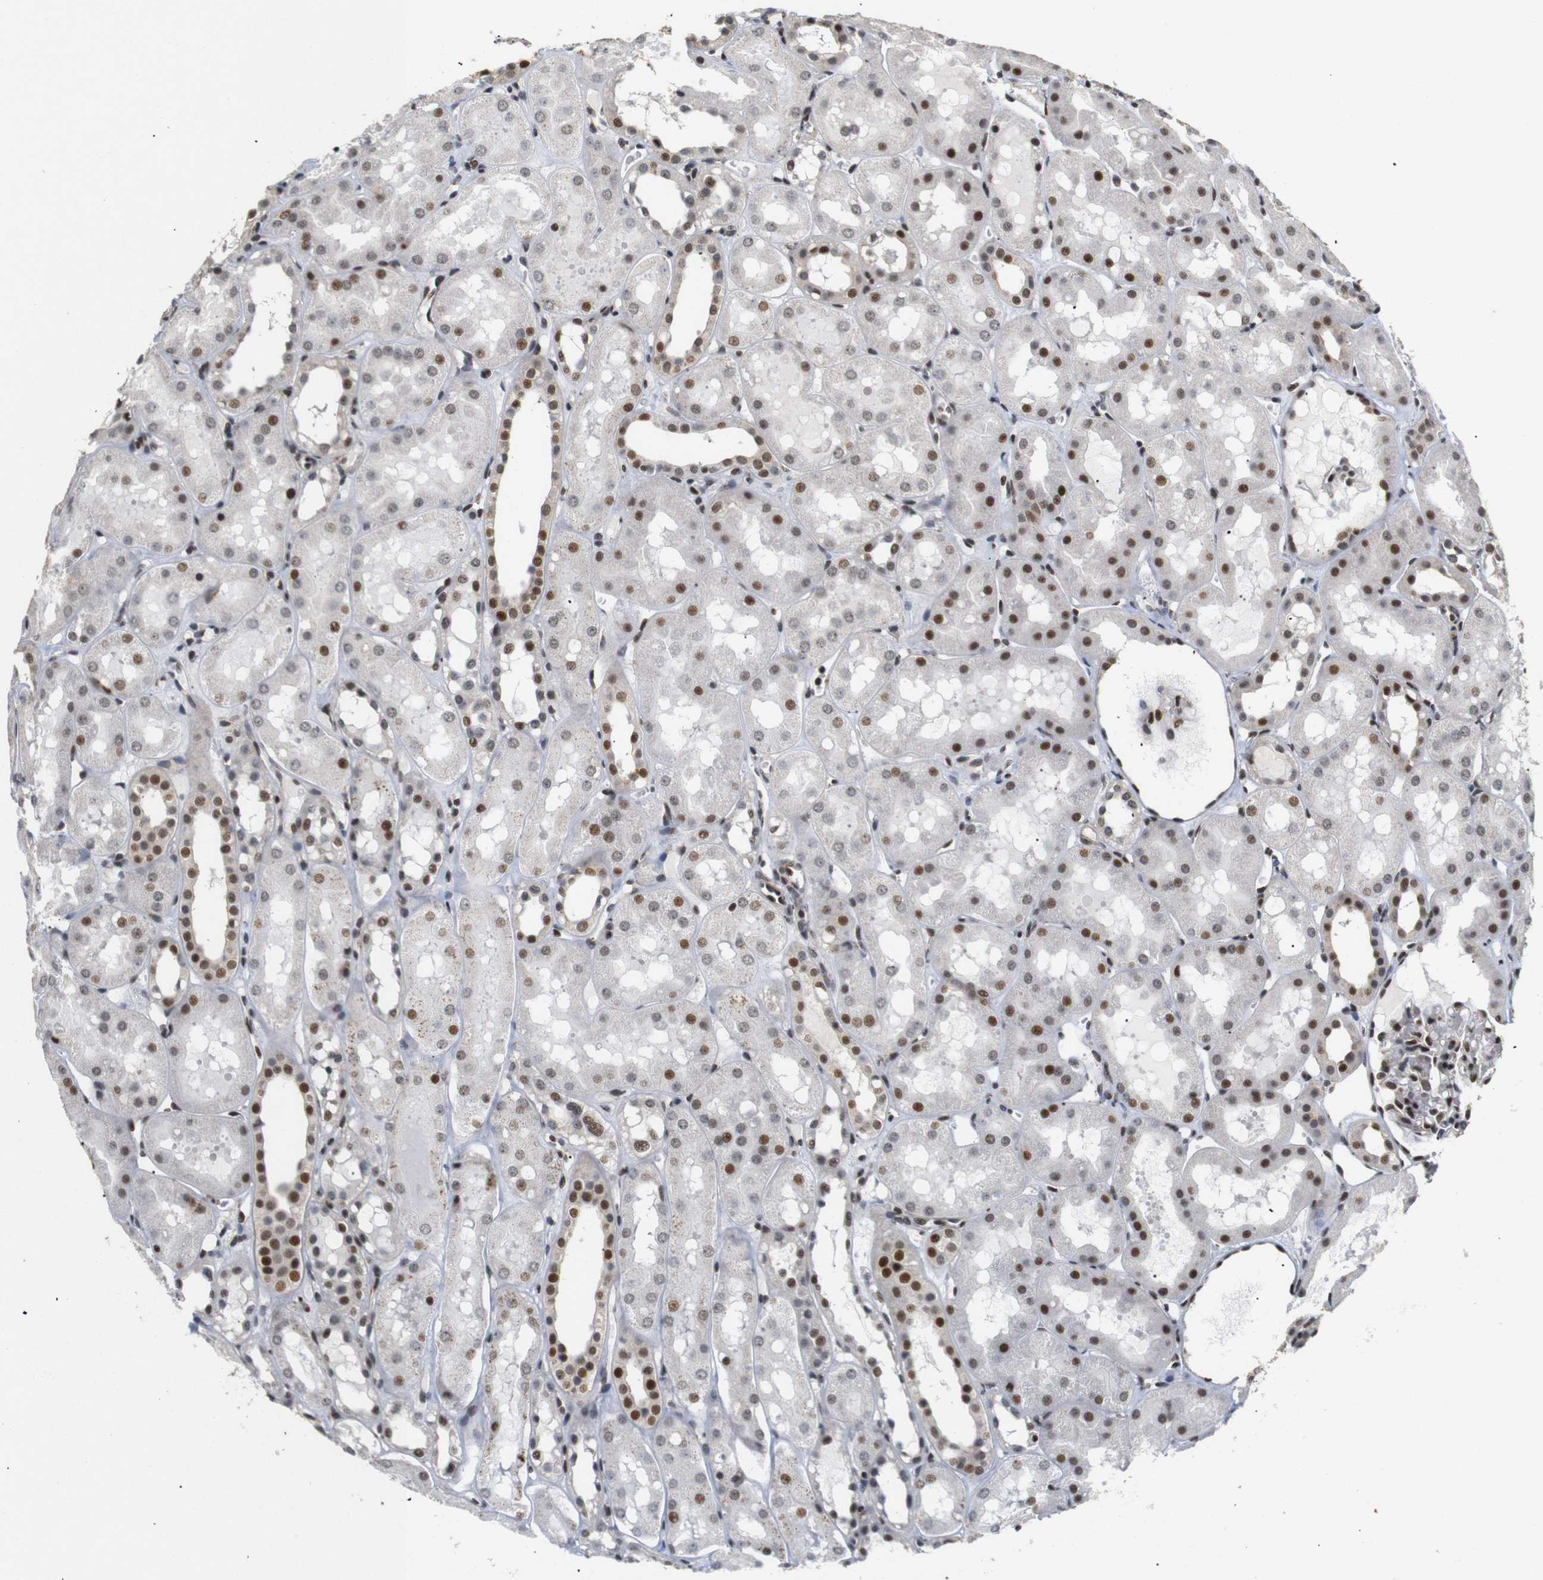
{"staining": {"intensity": "moderate", "quantity": "25%-75%", "location": "nuclear"}, "tissue": "kidney", "cell_type": "Cells in glomeruli", "image_type": "normal", "snomed": [{"axis": "morphology", "description": "Normal tissue, NOS"}, {"axis": "topography", "description": "Kidney"}, {"axis": "topography", "description": "Urinary bladder"}], "caption": "Approximately 25%-75% of cells in glomeruli in unremarkable kidney display moderate nuclear protein expression as visualized by brown immunohistochemical staining.", "gene": "PYM1", "patient": {"sex": "male", "age": 16}}